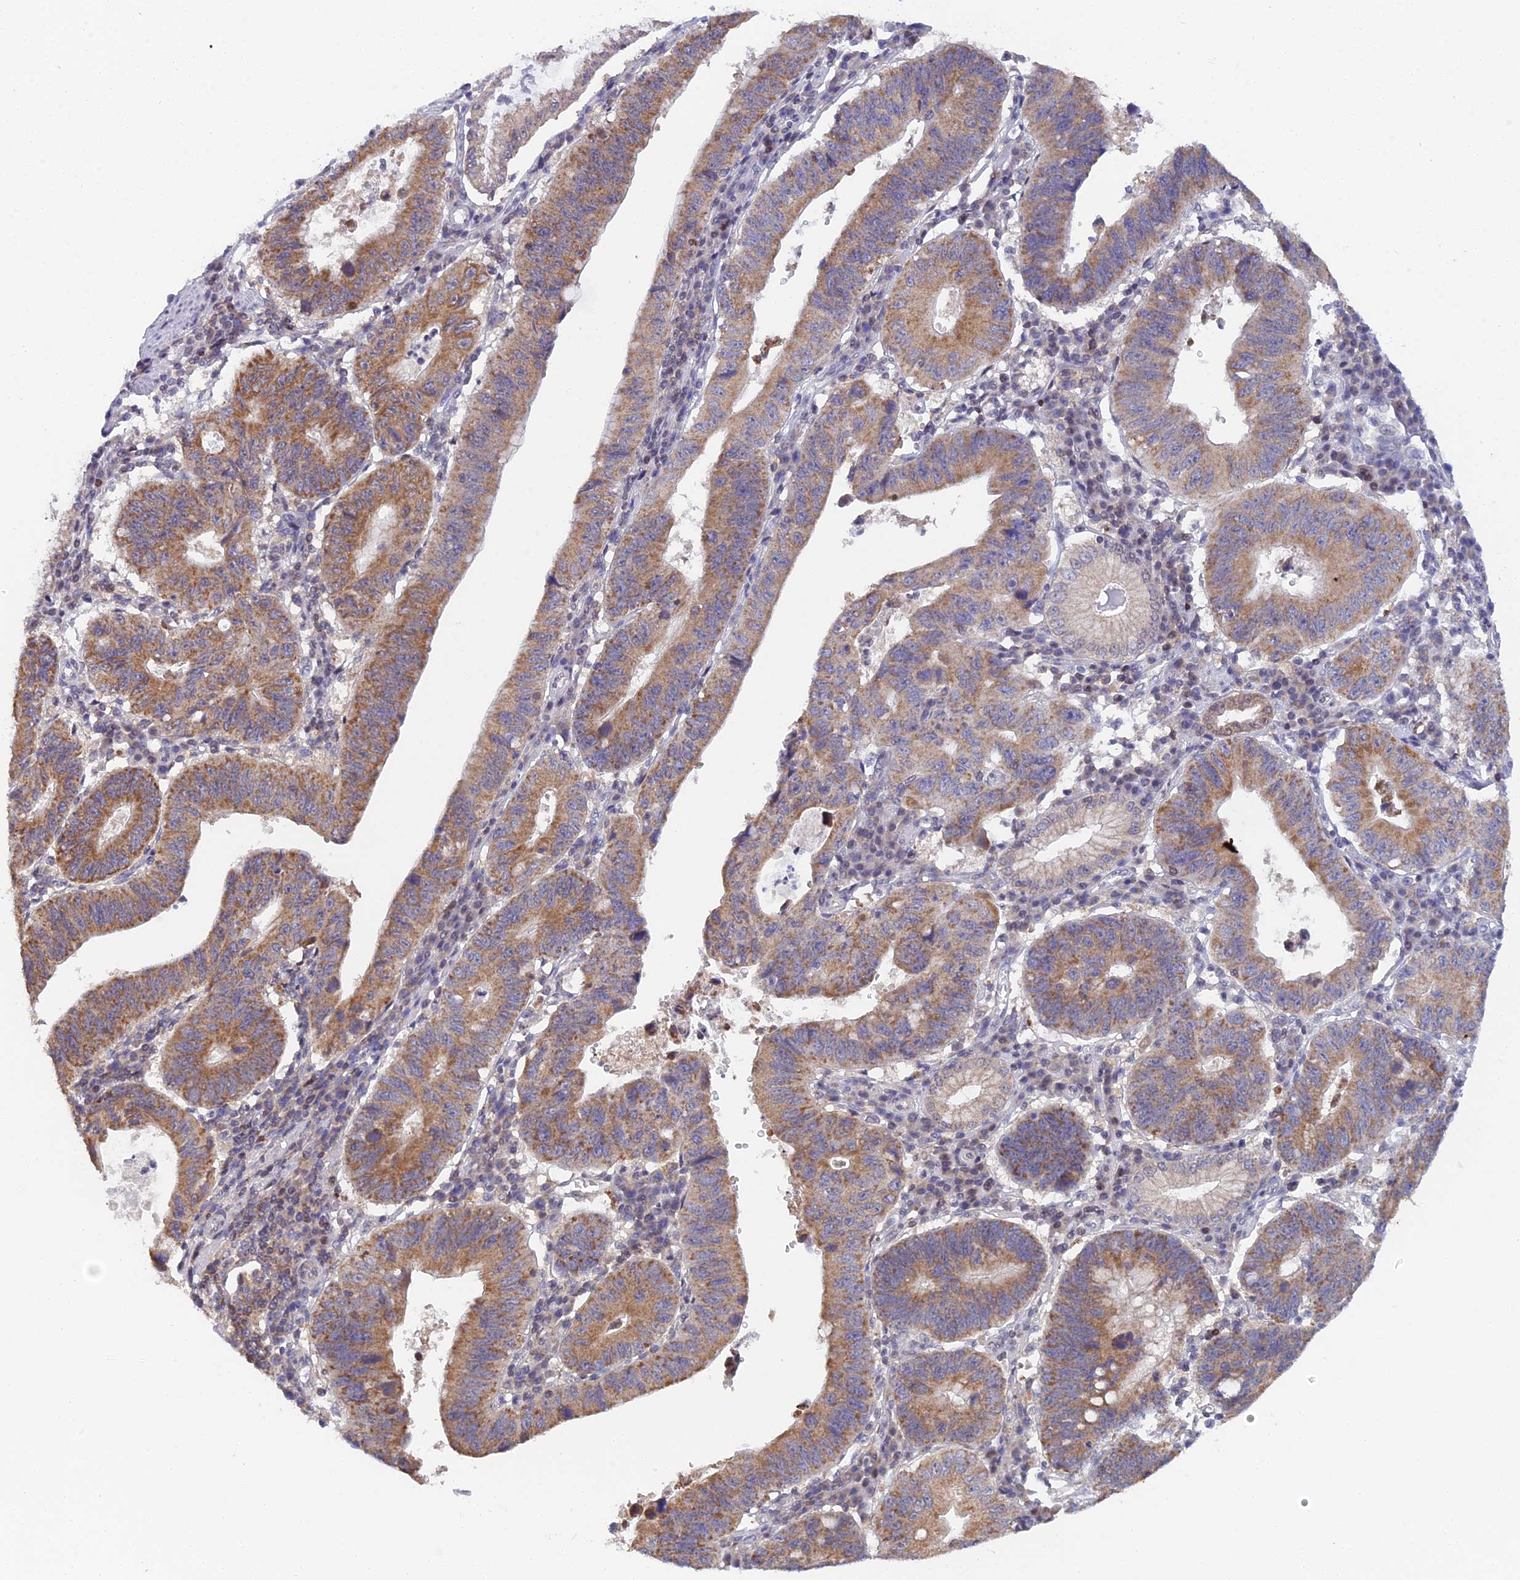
{"staining": {"intensity": "moderate", "quantity": ">75%", "location": "cytoplasmic/membranous"}, "tissue": "stomach cancer", "cell_type": "Tumor cells", "image_type": "cancer", "snomed": [{"axis": "morphology", "description": "Adenocarcinoma, NOS"}, {"axis": "topography", "description": "Stomach"}], "caption": "Immunohistochemistry (IHC) micrograph of stomach cancer (adenocarcinoma) stained for a protein (brown), which exhibits medium levels of moderate cytoplasmic/membranous staining in approximately >75% of tumor cells.", "gene": "ELOA2", "patient": {"sex": "male", "age": 59}}